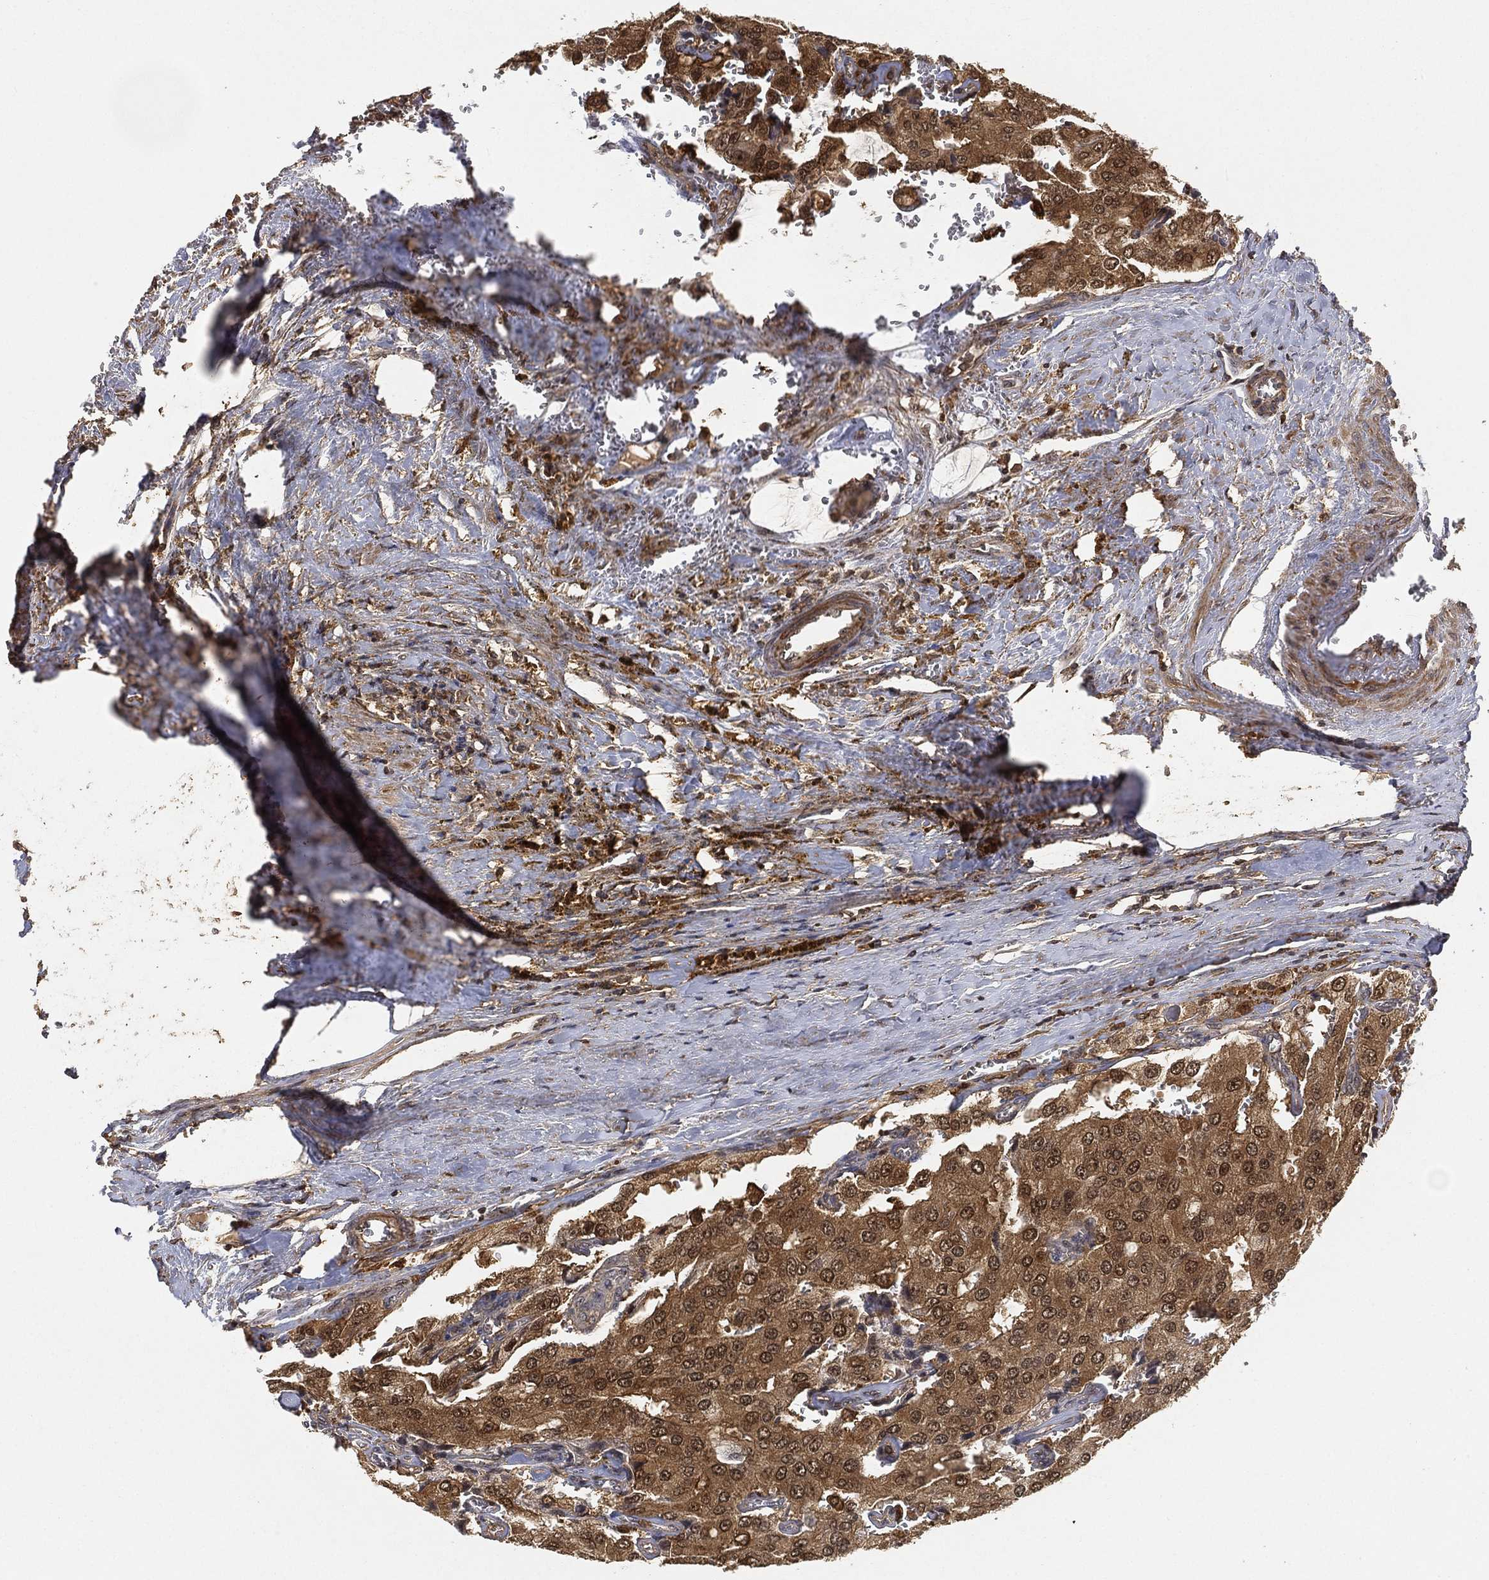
{"staining": {"intensity": "strong", "quantity": ">75%", "location": "cytoplasmic/membranous,nuclear"}, "tissue": "prostate cancer", "cell_type": "Tumor cells", "image_type": "cancer", "snomed": [{"axis": "morphology", "description": "Adenocarcinoma, NOS"}, {"axis": "topography", "description": "Prostate and seminal vesicle, NOS"}, {"axis": "topography", "description": "Prostate"}], "caption": "Human prostate cancer stained for a protein (brown) shows strong cytoplasmic/membranous and nuclear positive positivity in about >75% of tumor cells.", "gene": "CRYL1", "patient": {"sex": "male", "age": 67}}